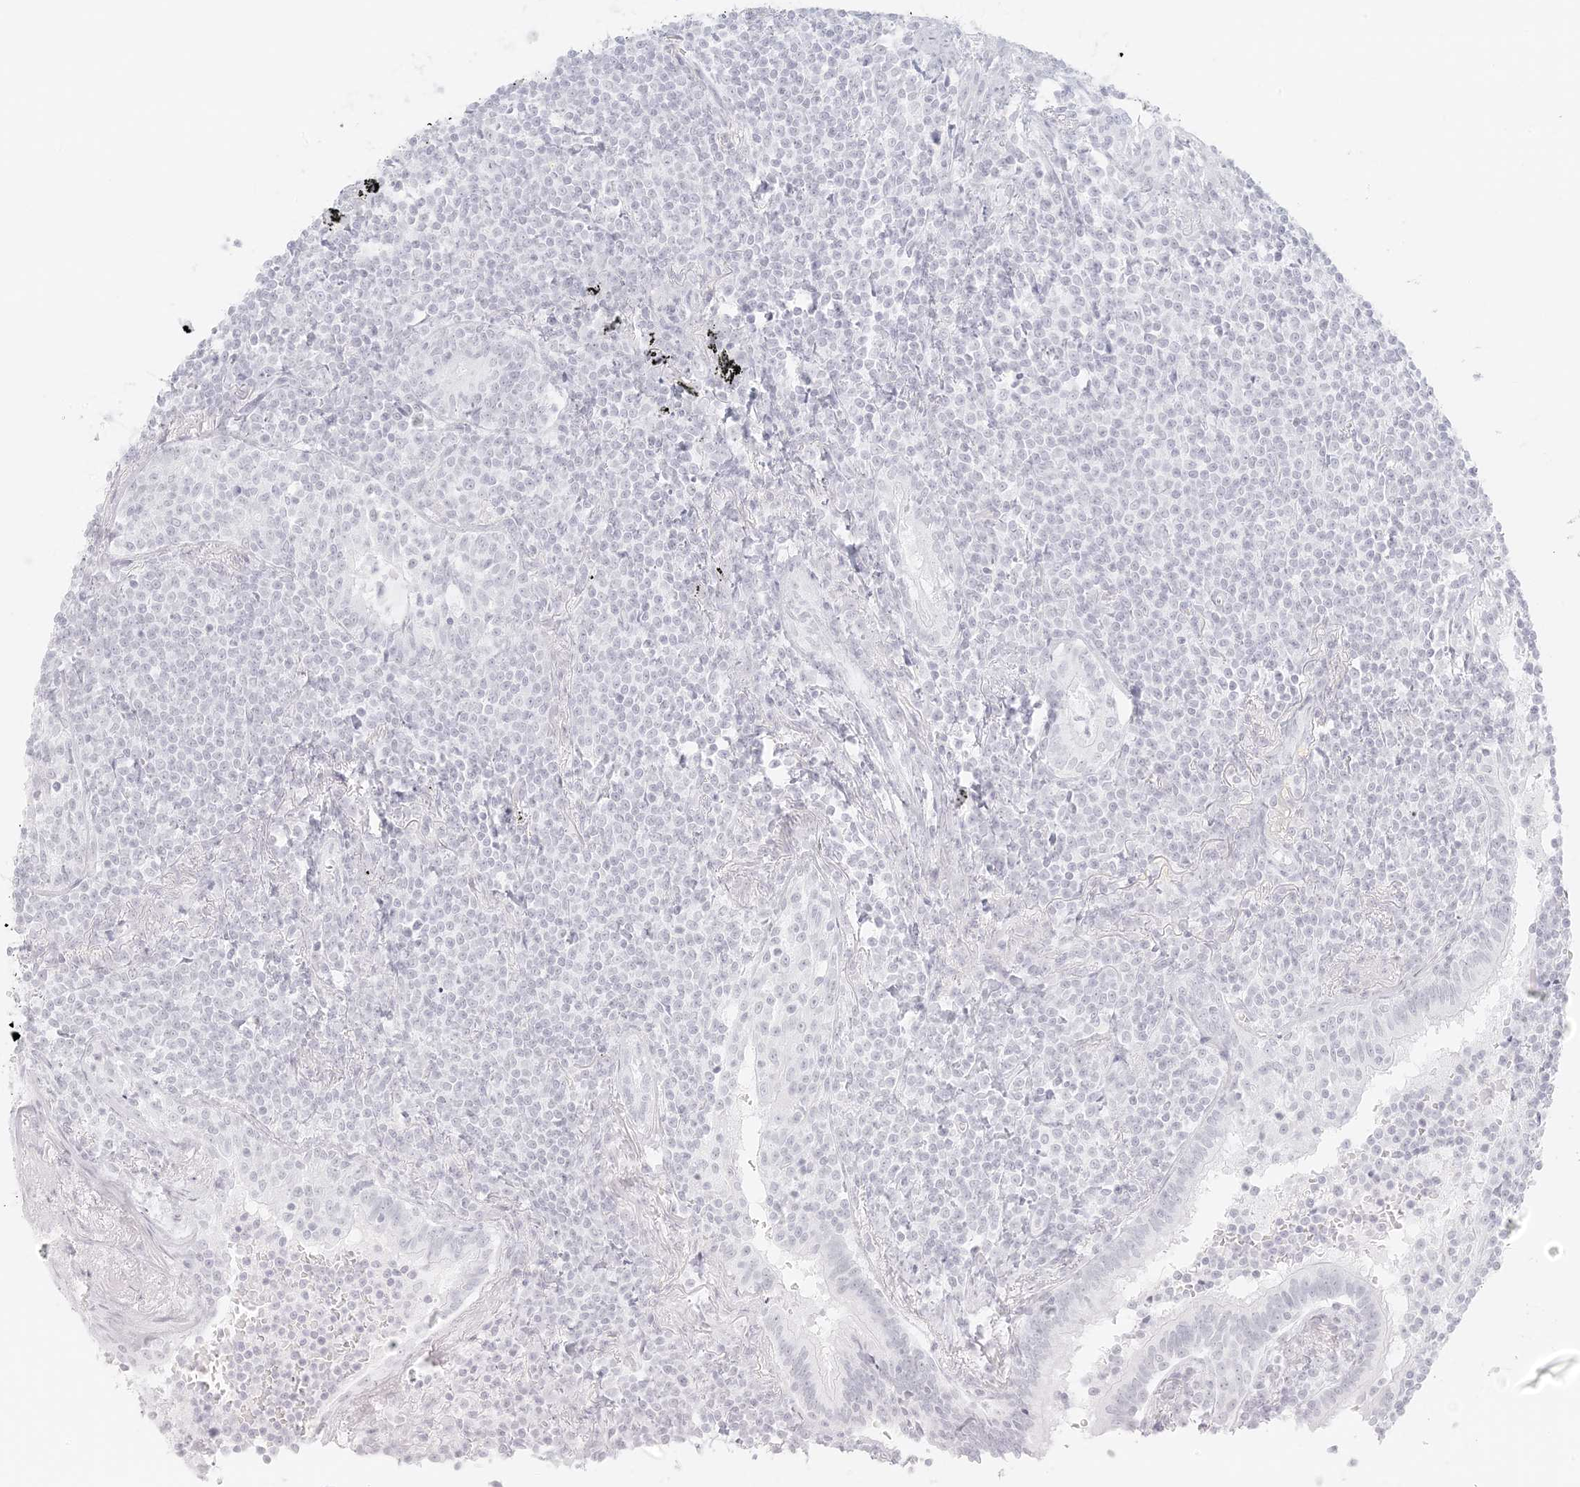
{"staining": {"intensity": "negative", "quantity": "none", "location": "none"}, "tissue": "lymphoma", "cell_type": "Tumor cells", "image_type": "cancer", "snomed": [{"axis": "morphology", "description": "Malignant lymphoma, non-Hodgkin's type, Low grade"}, {"axis": "topography", "description": "Lung"}], "caption": "IHC micrograph of human lymphoma stained for a protein (brown), which reveals no positivity in tumor cells. (DAB (3,3'-diaminobenzidine) immunohistochemistry (IHC) visualized using brightfield microscopy, high magnification).", "gene": "LIPT1", "patient": {"sex": "female", "age": 71}}